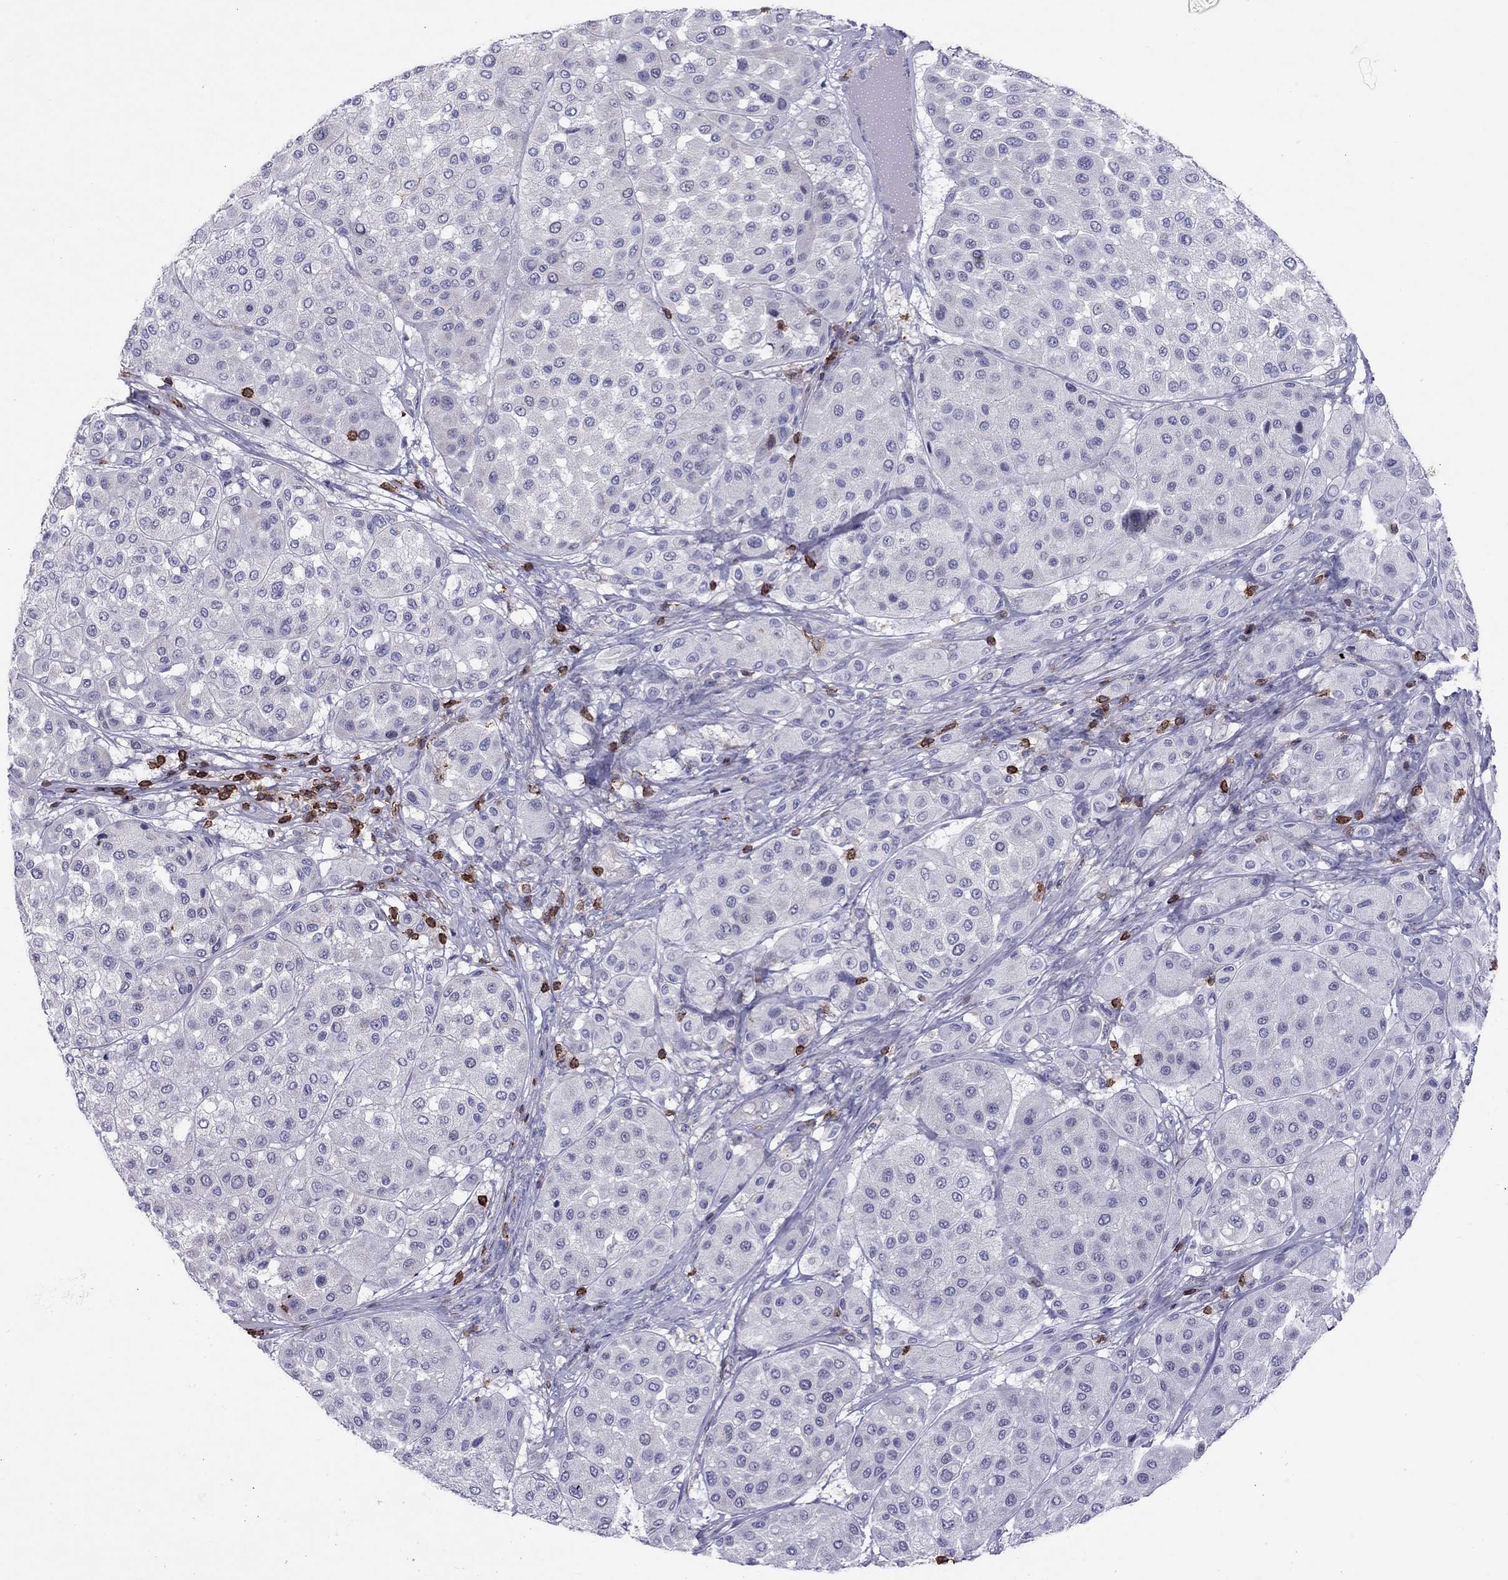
{"staining": {"intensity": "negative", "quantity": "none", "location": "none"}, "tissue": "melanoma", "cell_type": "Tumor cells", "image_type": "cancer", "snomed": [{"axis": "morphology", "description": "Malignant melanoma, Metastatic site"}, {"axis": "topography", "description": "Smooth muscle"}], "caption": "A high-resolution micrograph shows IHC staining of melanoma, which demonstrates no significant staining in tumor cells.", "gene": "MND1", "patient": {"sex": "male", "age": 41}}